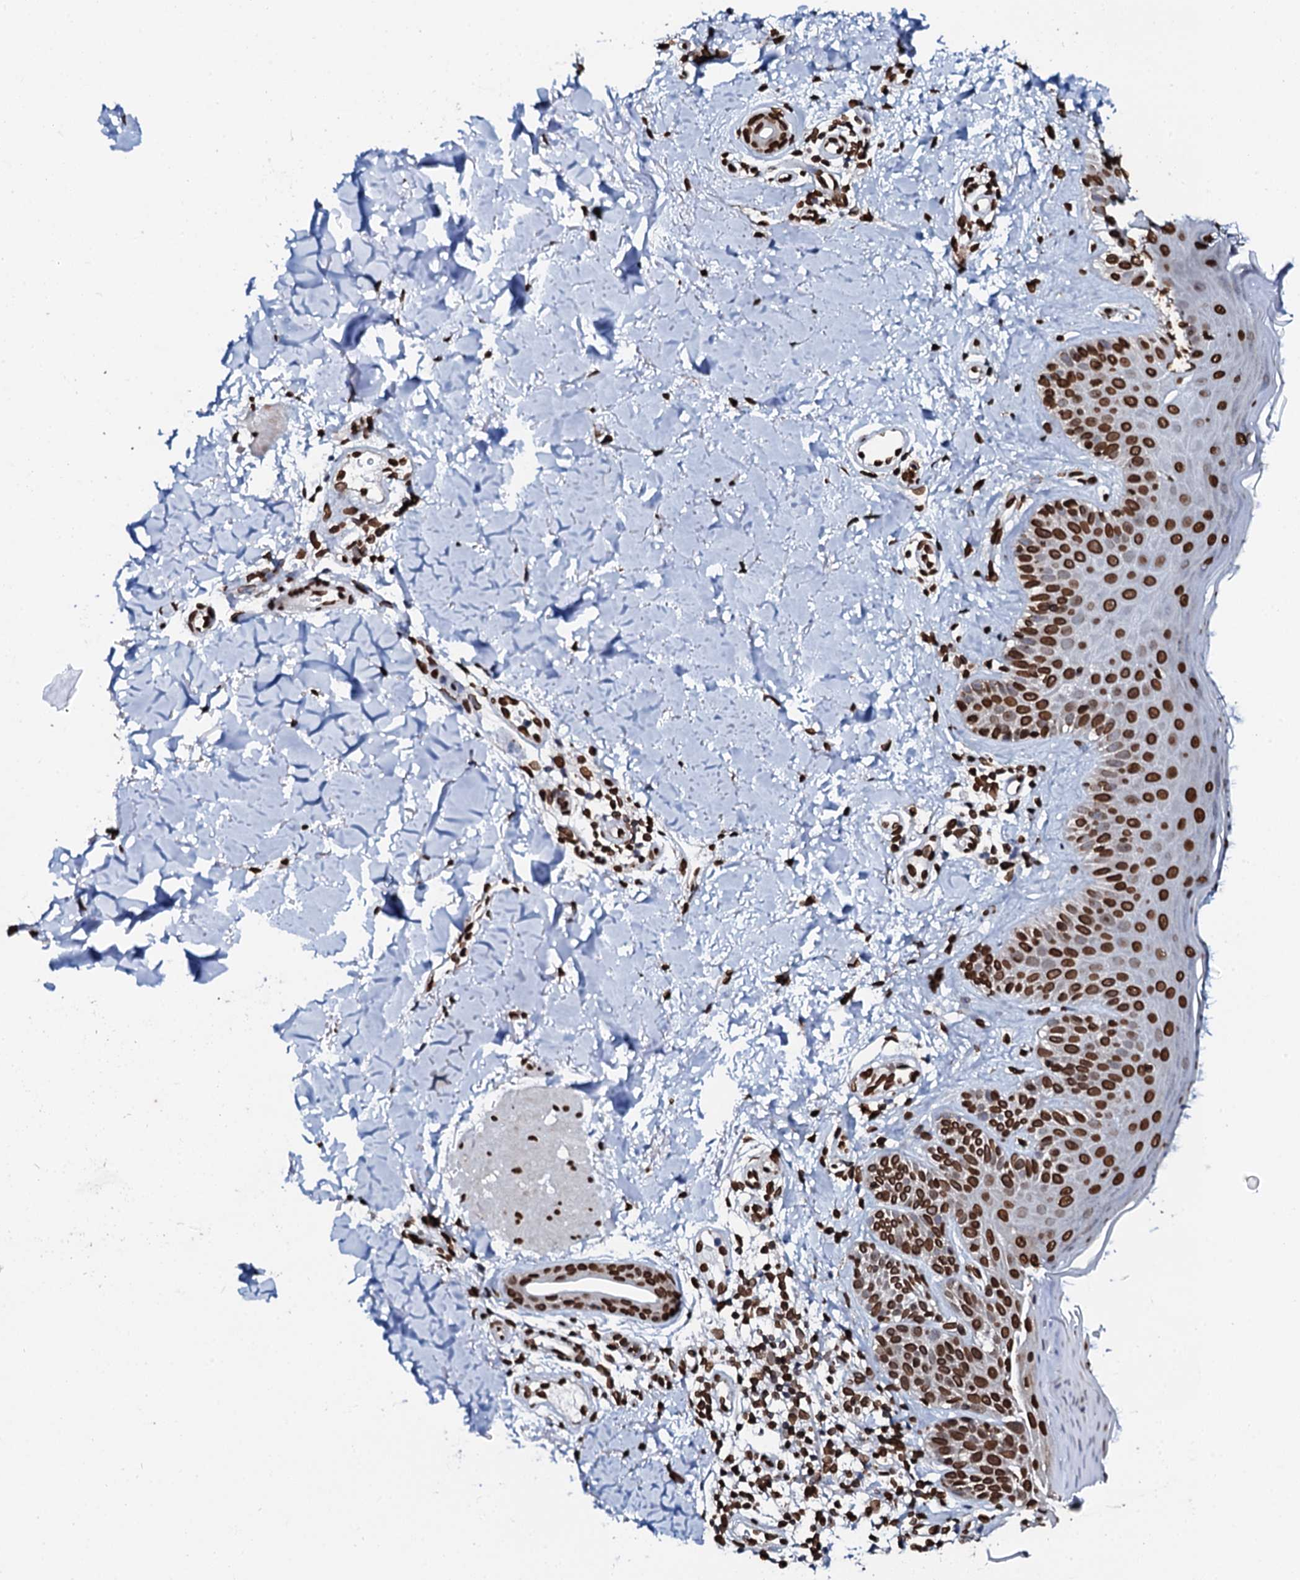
{"staining": {"intensity": "strong", "quantity": ">75%", "location": "nuclear"}, "tissue": "skin", "cell_type": "Fibroblasts", "image_type": "normal", "snomed": [{"axis": "morphology", "description": "Normal tissue, NOS"}, {"axis": "topography", "description": "Skin"}], "caption": "A brown stain highlights strong nuclear positivity of a protein in fibroblasts of normal skin. The protein is stained brown, and the nuclei are stained in blue (DAB (3,3'-diaminobenzidine) IHC with brightfield microscopy, high magnification).", "gene": "KATNAL2", "patient": {"sex": "male", "age": 52}}